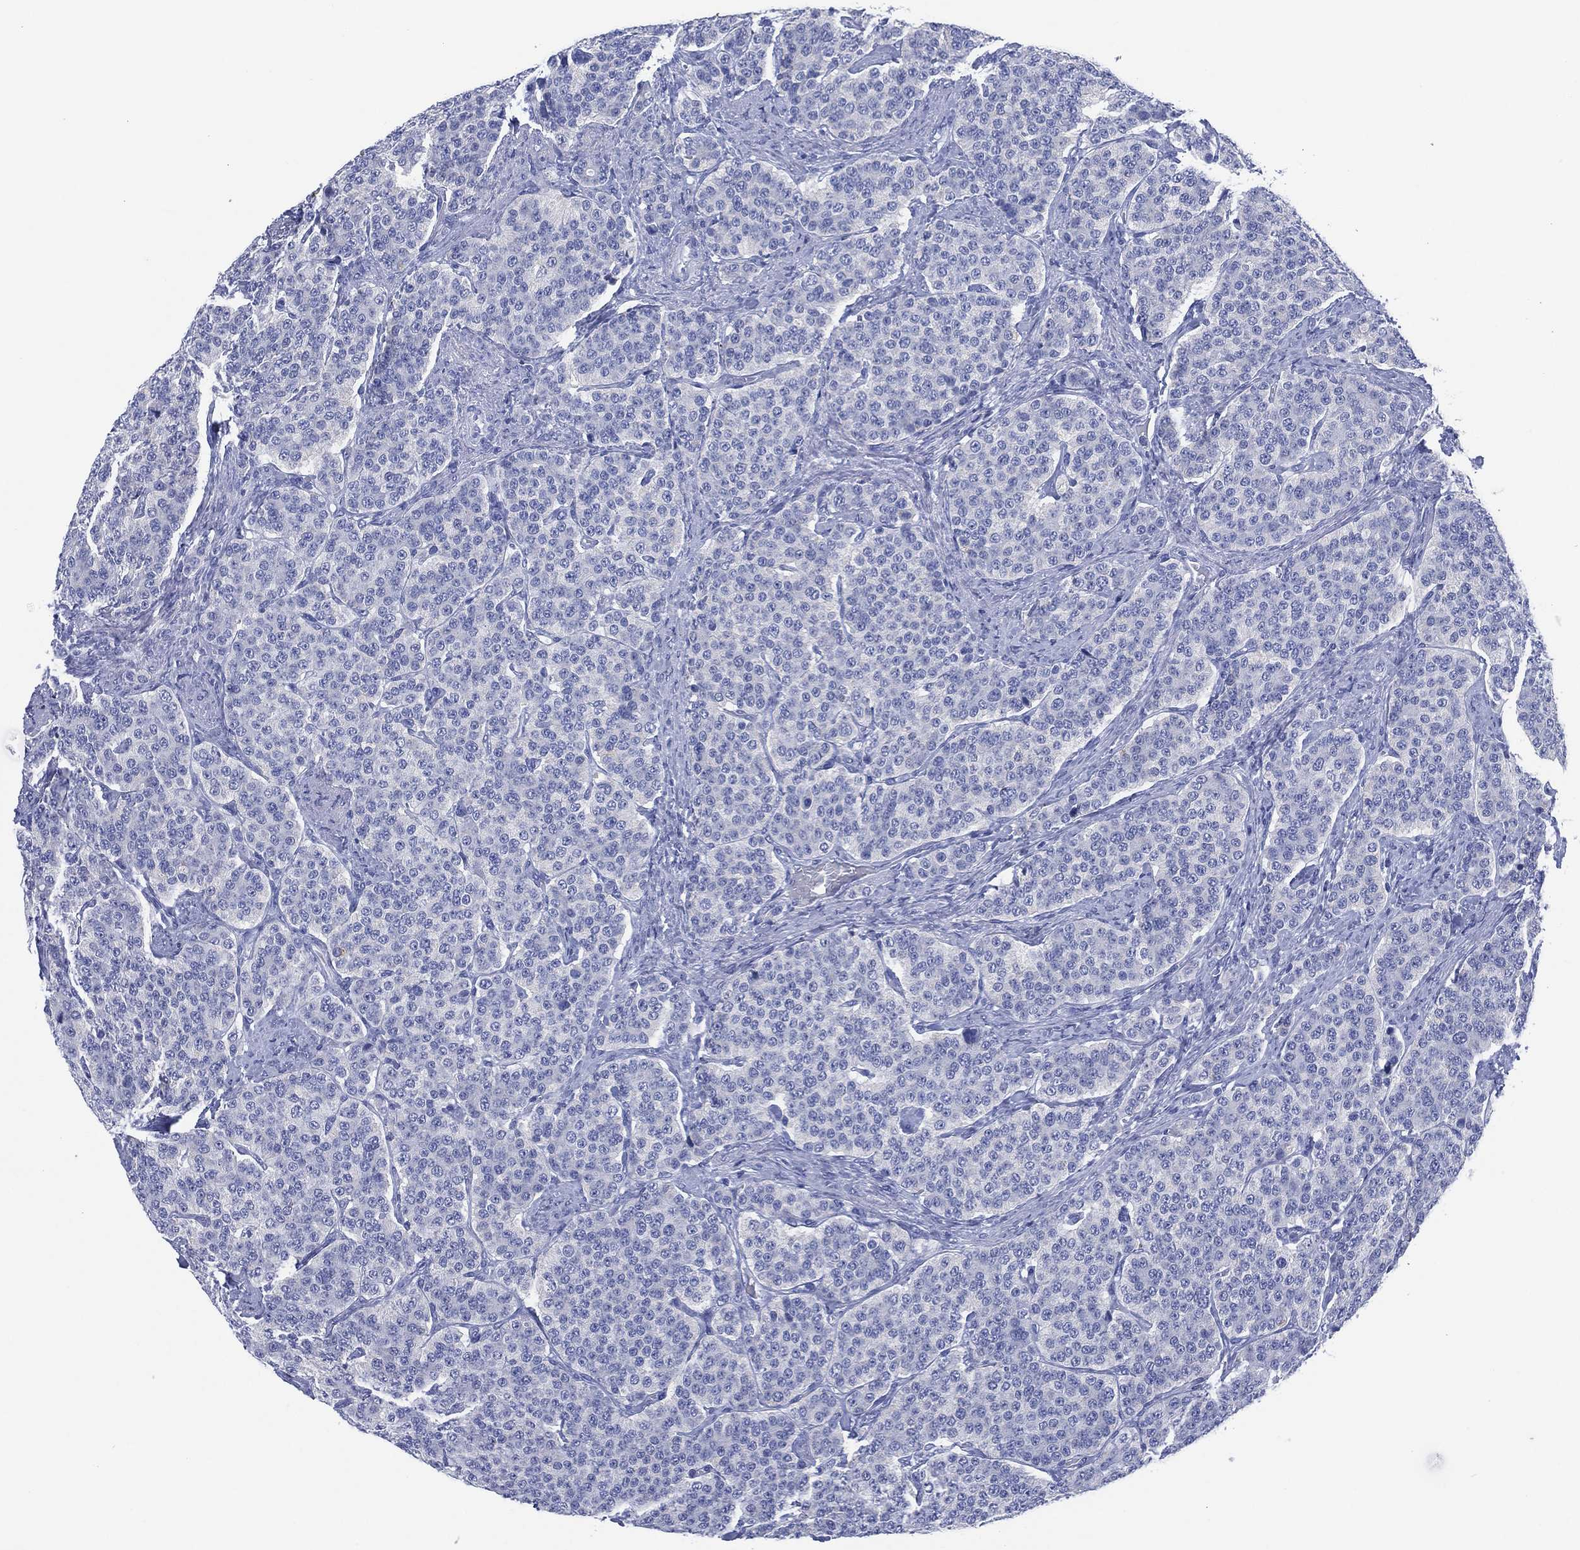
{"staining": {"intensity": "negative", "quantity": "none", "location": "none"}, "tissue": "carcinoid", "cell_type": "Tumor cells", "image_type": "cancer", "snomed": [{"axis": "morphology", "description": "Carcinoid, malignant, NOS"}, {"axis": "topography", "description": "Small intestine"}], "caption": "Immunohistochemistry (IHC) image of carcinoid stained for a protein (brown), which shows no expression in tumor cells.", "gene": "SLC9C2", "patient": {"sex": "female", "age": 58}}